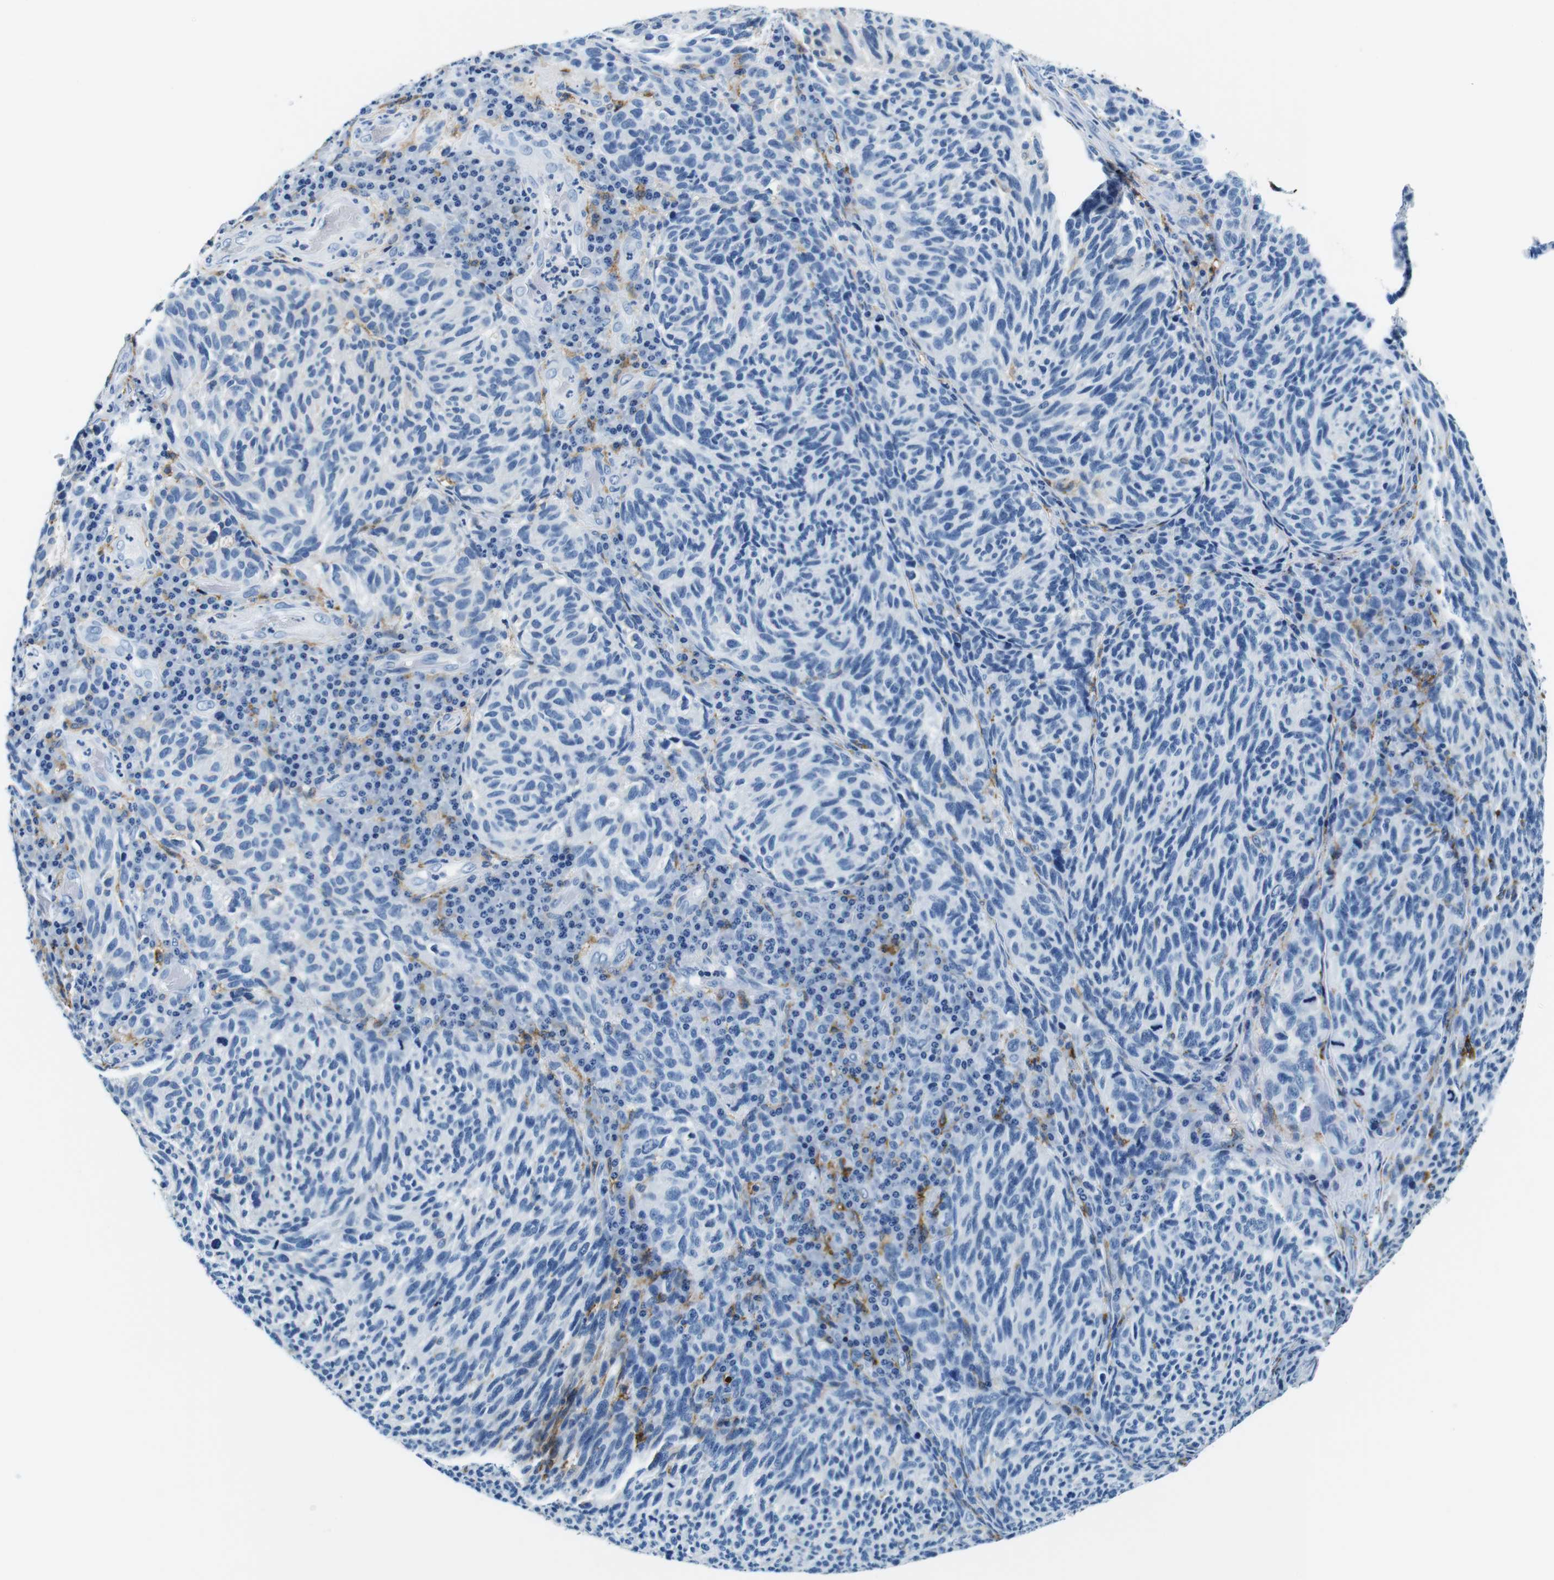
{"staining": {"intensity": "weak", "quantity": "<25%", "location": "cytoplasmic/membranous"}, "tissue": "melanoma", "cell_type": "Tumor cells", "image_type": "cancer", "snomed": [{"axis": "morphology", "description": "Malignant melanoma, NOS"}, {"axis": "topography", "description": "Skin"}], "caption": "Melanoma was stained to show a protein in brown. There is no significant positivity in tumor cells.", "gene": "HLA-DRB1", "patient": {"sex": "female", "age": 73}}